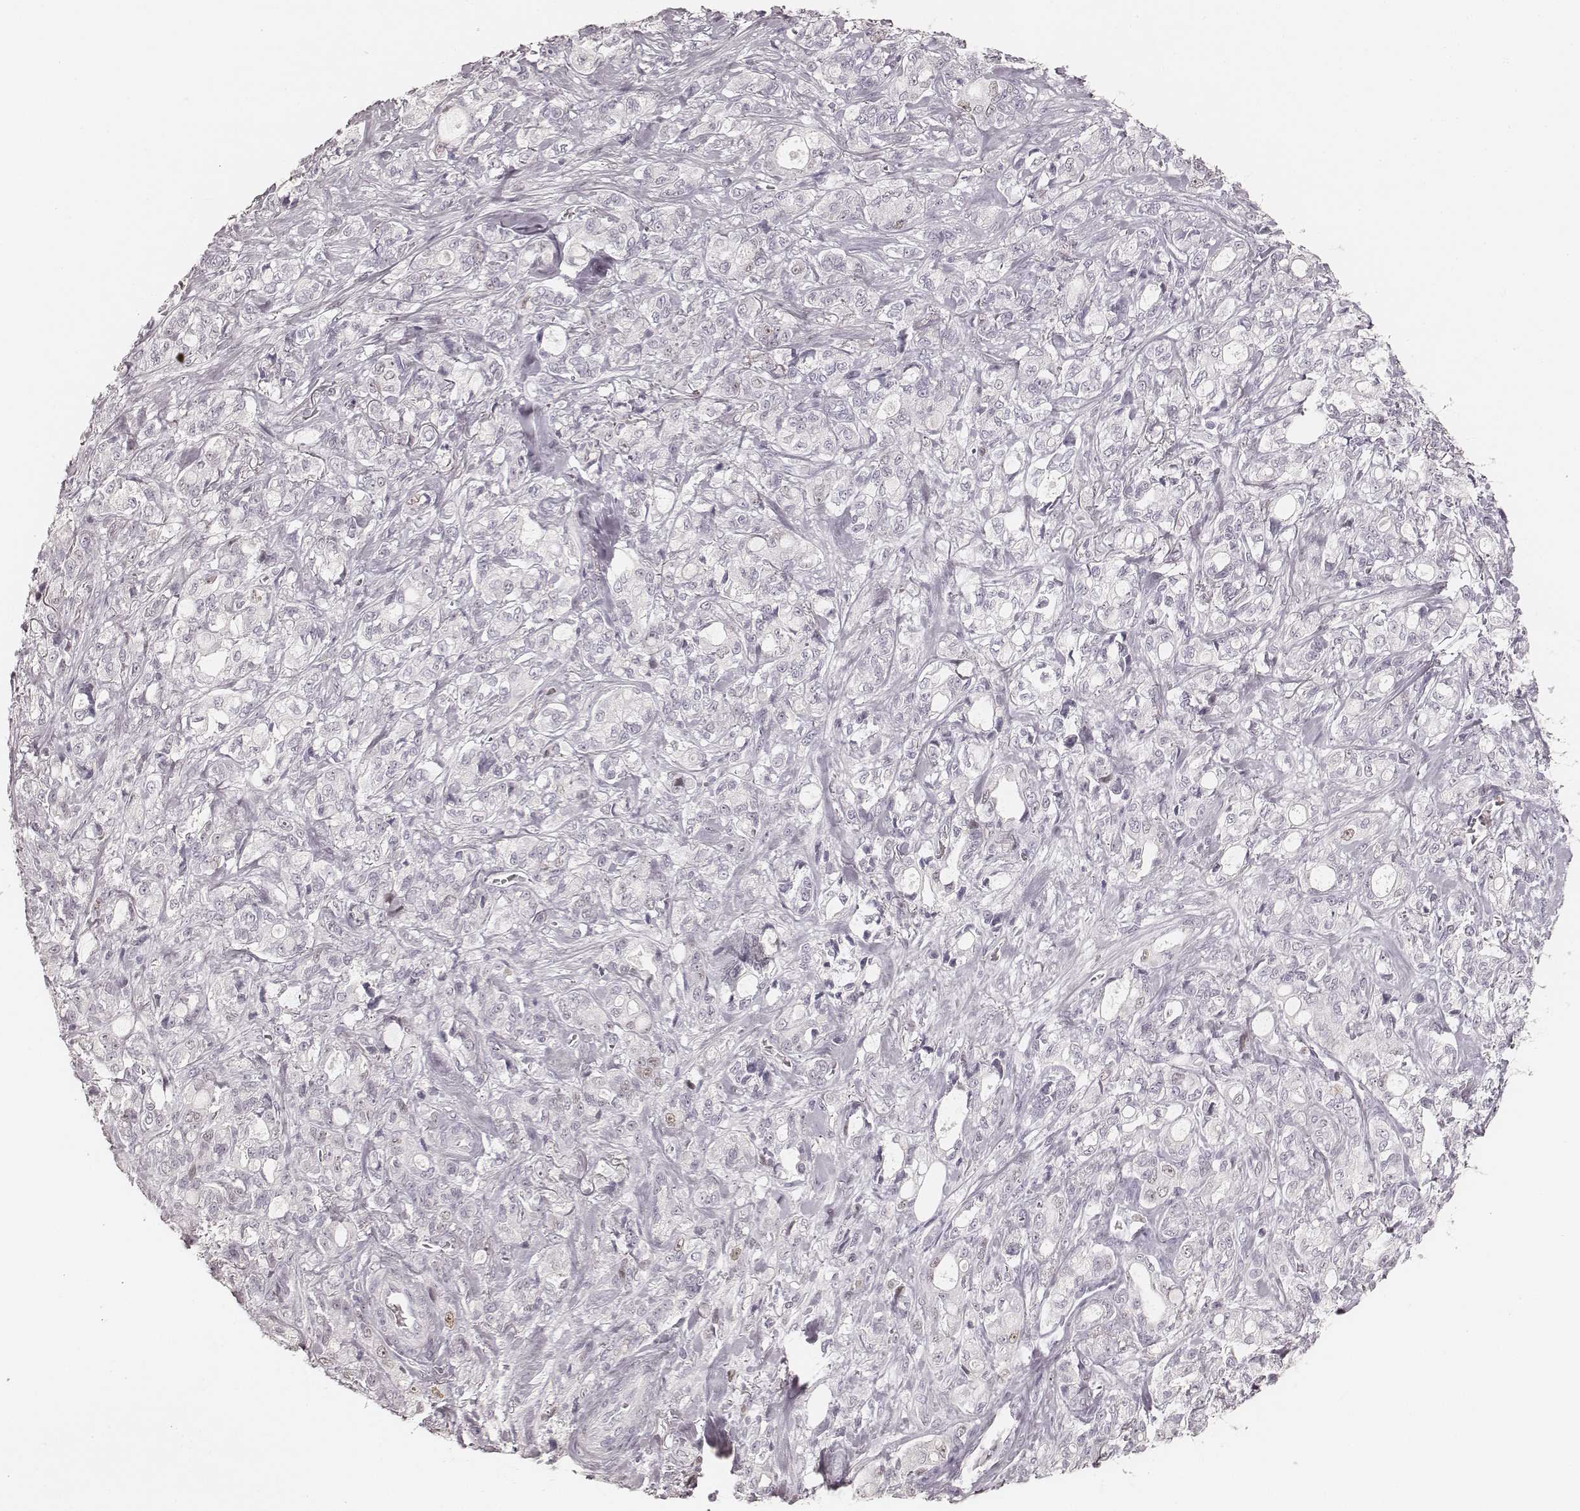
{"staining": {"intensity": "negative", "quantity": "none", "location": "none"}, "tissue": "stomach cancer", "cell_type": "Tumor cells", "image_type": "cancer", "snomed": [{"axis": "morphology", "description": "Adenocarcinoma, NOS"}, {"axis": "topography", "description": "Stomach"}], "caption": "Human stomach cancer (adenocarcinoma) stained for a protein using IHC displays no positivity in tumor cells.", "gene": "TEX37", "patient": {"sex": "male", "age": 63}}